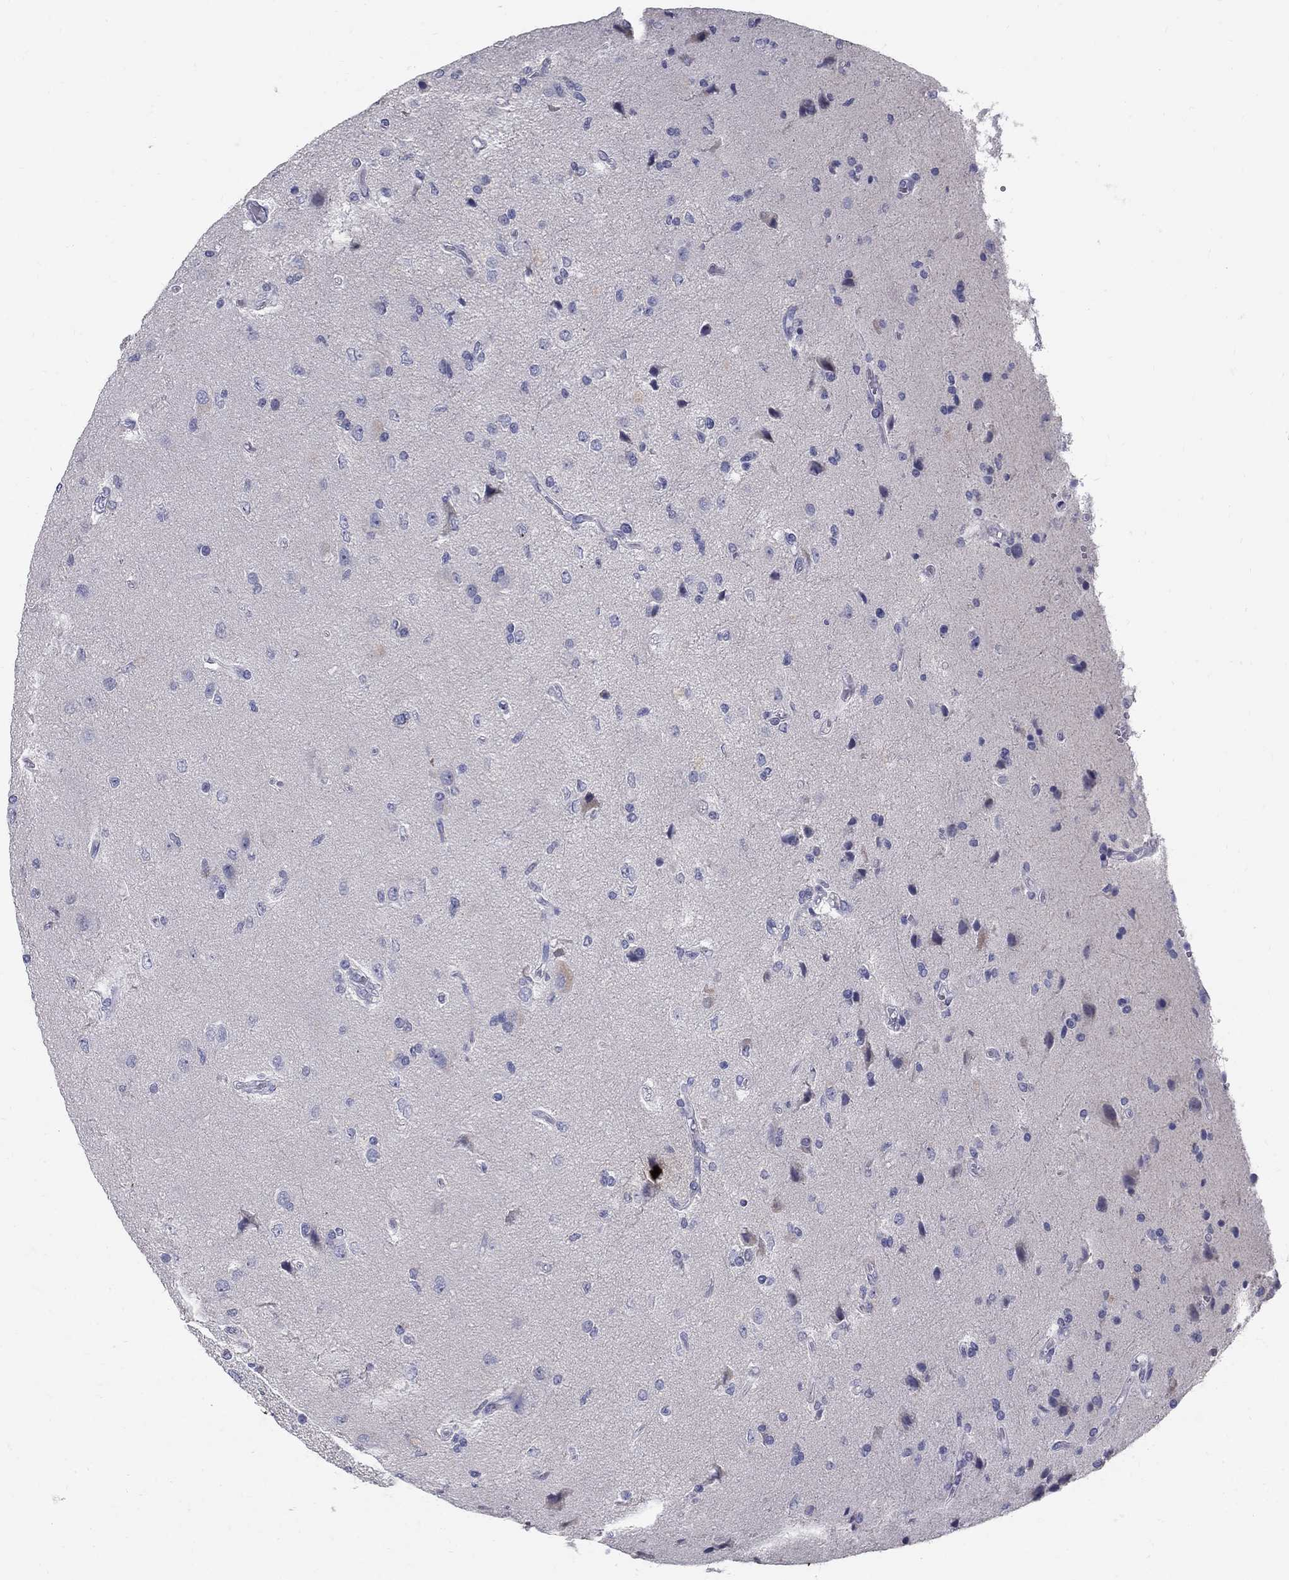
{"staining": {"intensity": "negative", "quantity": "none", "location": "none"}, "tissue": "glioma", "cell_type": "Tumor cells", "image_type": "cancer", "snomed": [{"axis": "morphology", "description": "Glioma, malignant, High grade"}, {"axis": "topography", "description": "Brain"}], "caption": "An image of glioma stained for a protein demonstrates no brown staining in tumor cells.", "gene": "TP53TG5", "patient": {"sex": "male", "age": 56}}